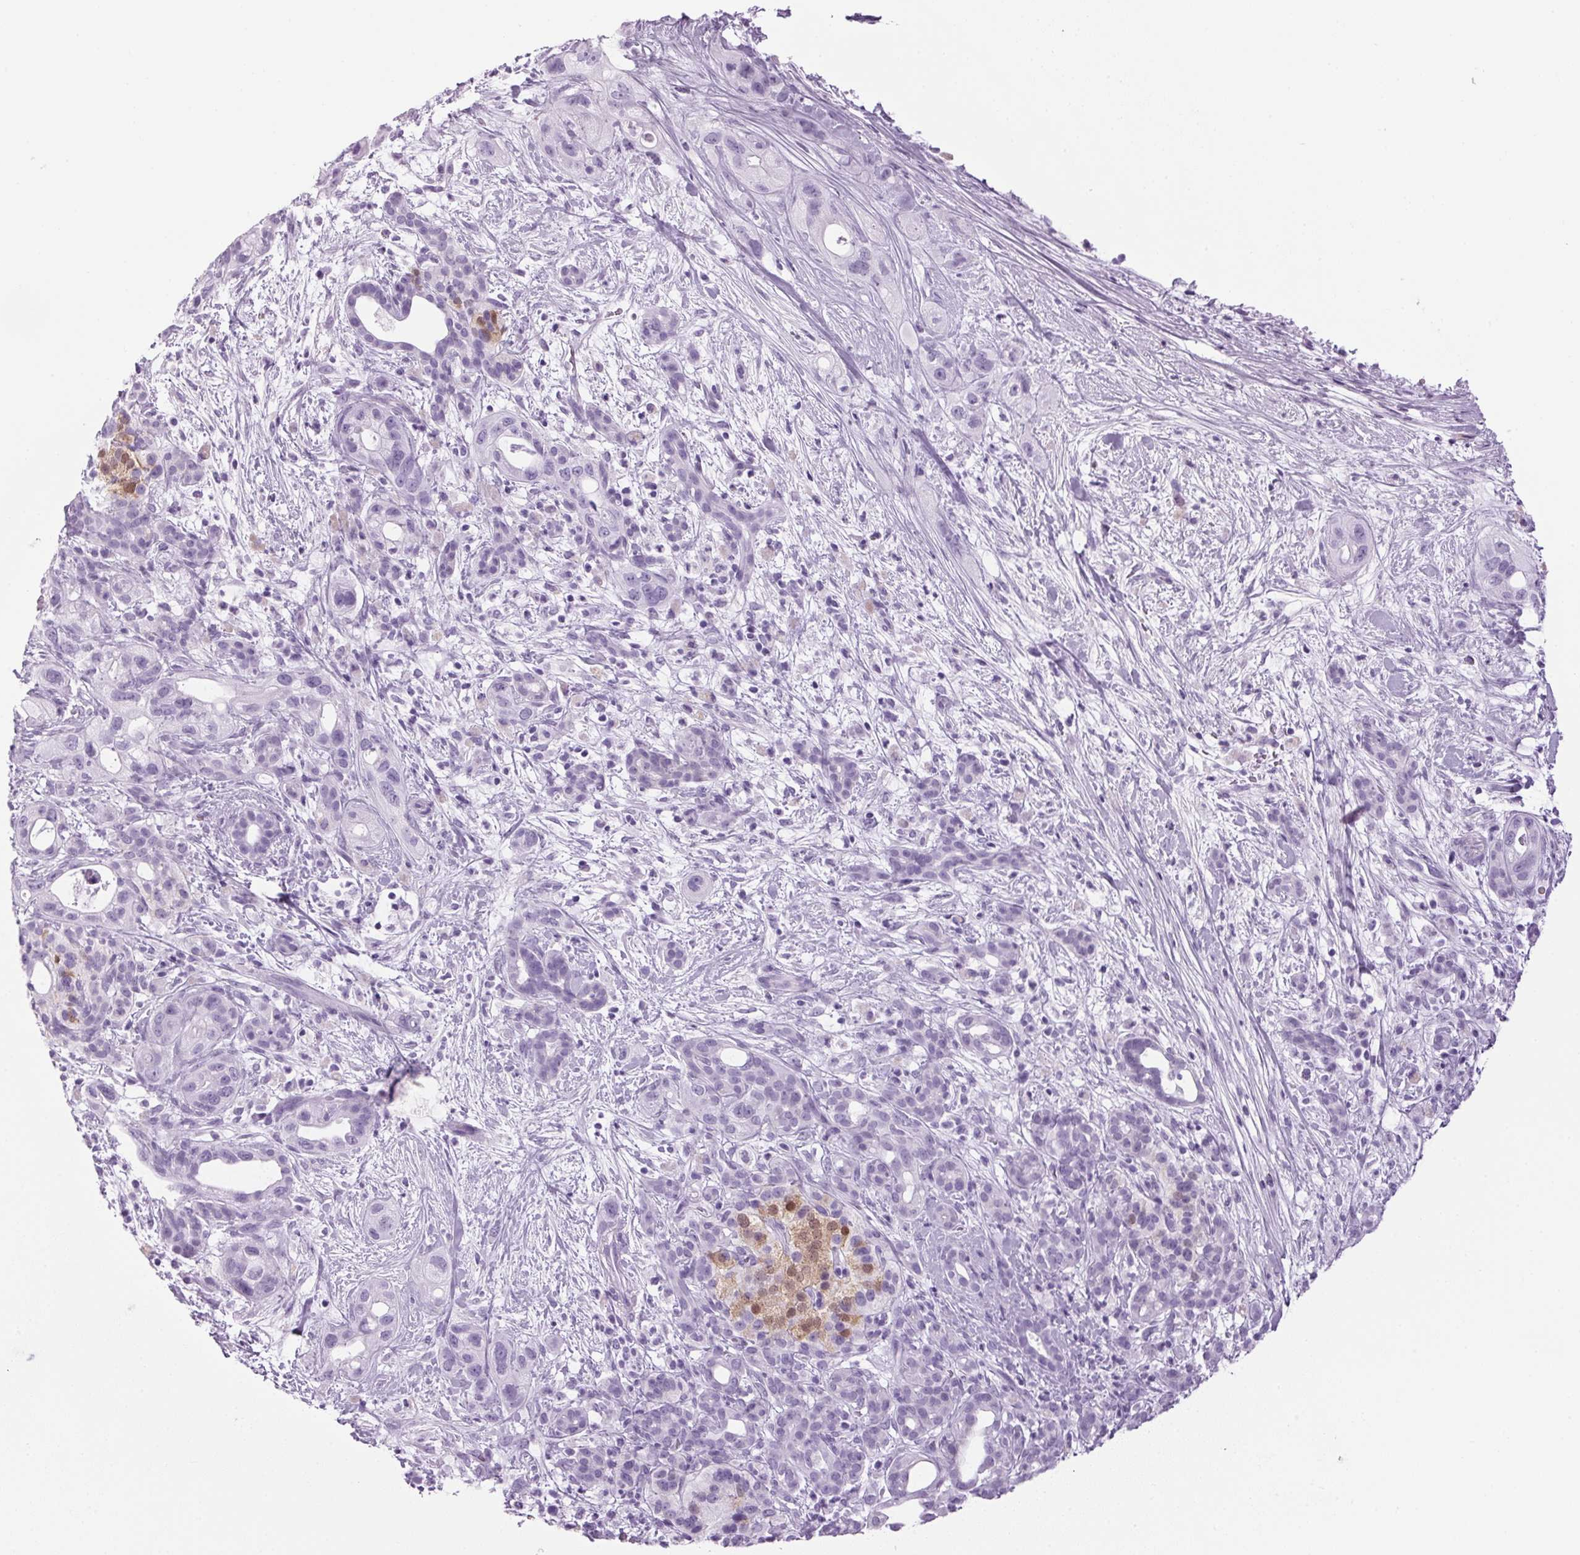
{"staining": {"intensity": "negative", "quantity": "none", "location": "none"}, "tissue": "pancreatic cancer", "cell_type": "Tumor cells", "image_type": "cancer", "snomed": [{"axis": "morphology", "description": "Adenocarcinoma, NOS"}, {"axis": "topography", "description": "Pancreas"}], "caption": "IHC image of neoplastic tissue: pancreatic cancer stained with DAB exhibits no significant protein positivity in tumor cells.", "gene": "PPP1R1A", "patient": {"sex": "male", "age": 44}}